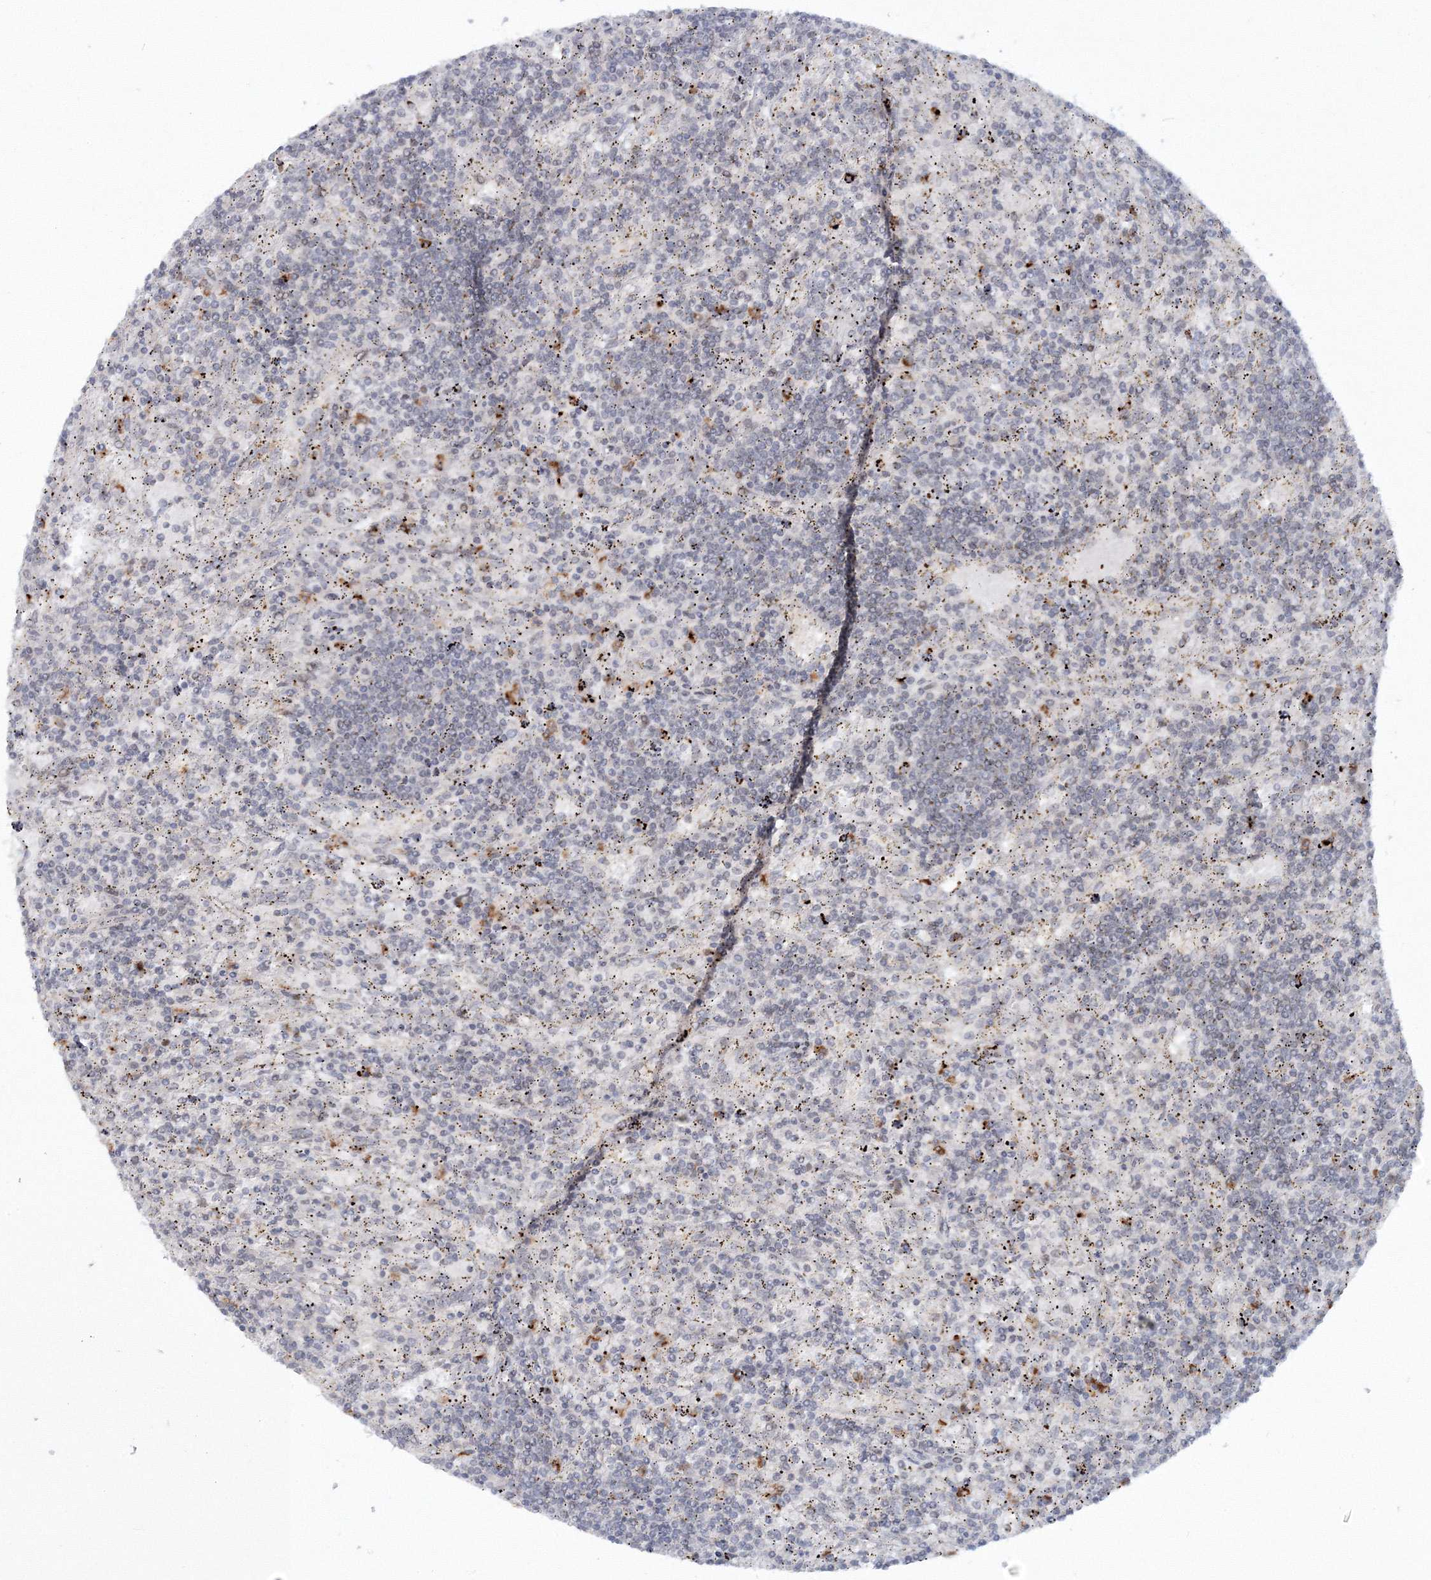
{"staining": {"intensity": "negative", "quantity": "none", "location": "none"}, "tissue": "lymphoma", "cell_type": "Tumor cells", "image_type": "cancer", "snomed": [{"axis": "morphology", "description": "Malignant lymphoma, non-Hodgkin's type, Low grade"}, {"axis": "topography", "description": "Spleen"}], "caption": "The image displays no staining of tumor cells in low-grade malignant lymphoma, non-Hodgkin's type.", "gene": "C3orf33", "patient": {"sex": "male", "age": 76}}